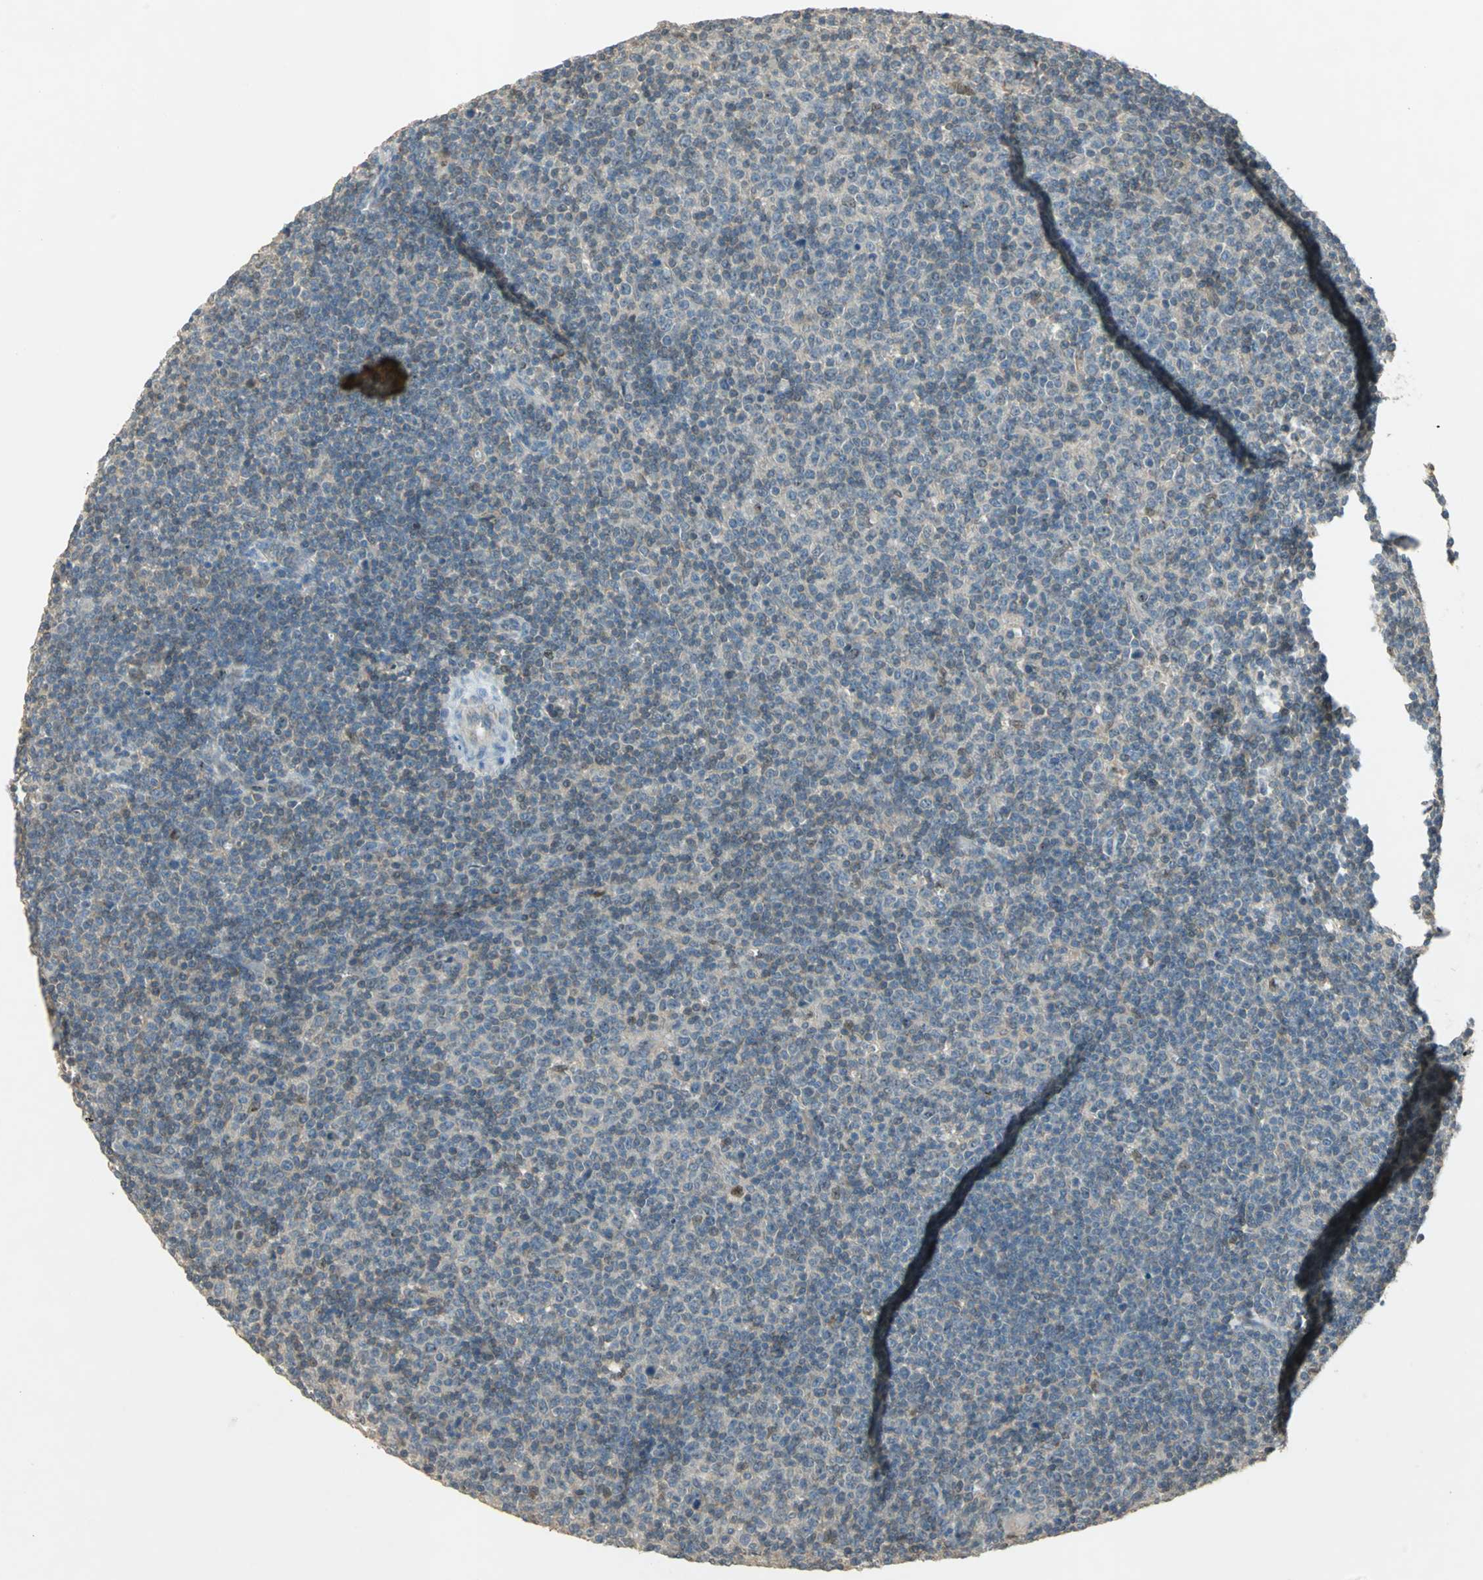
{"staining": {"intensity": "weak", "quantity": "<25%", "location": "cytoplasmic/membranous,nuclear"}, "tissue": "lymphoma", "cell_type": "Tumor cells", "image_type": "cancer", "snomed": [{"axis": "morphology", "description": "Malignant lymphoma, non-Hodgkin's type, Low grade"}, {"axis": "topography", "description": "Lymph node"}], "caption": "Low-grade malignant lymphoma, non-Hodgkin's type was stained to show a protein in brown. There is no significant positivity in tumor cells. Nuclei are stained in blue.", "gene": "BIRC2", "patient": {"sex": "male", "age": 70}}